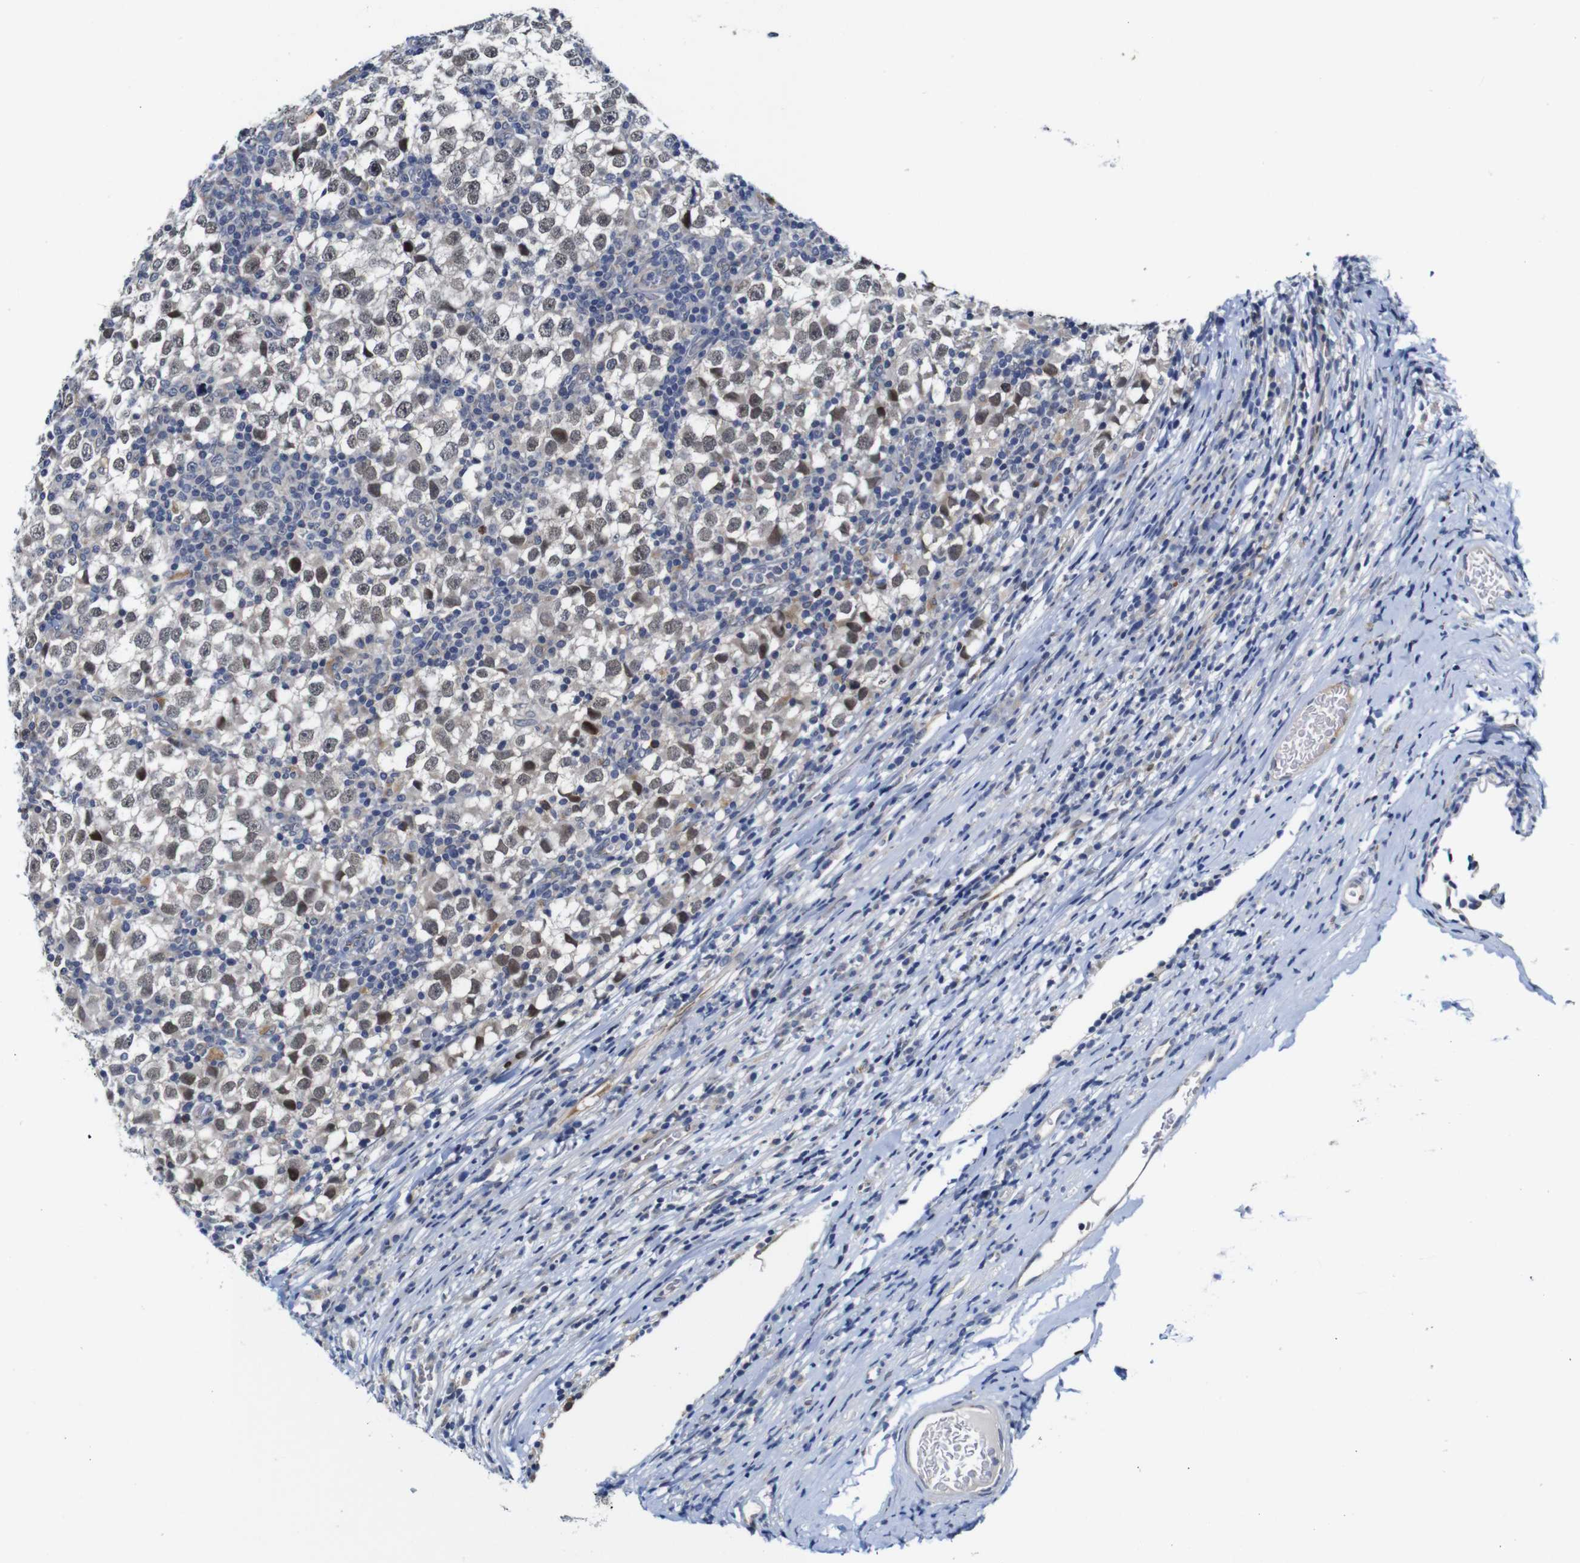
{"staining": {"intensity": "weak", "quantity": ">75%", "location": "nuclear"}, "tissue": "testis cancer", "cell_type": "Tumor cells", "image_type": "cancer", "snomed": [{"axis": "morphology", "description": "Seminoma, NOS"}, {"axis": "topography", "description": "Testis"}], "caption": "This photomicrograph demonstrates immunohistochemistry staining of human seminoma (testis), with low weak nuclear expression in approximately >75% of tumor cells.", "gene": "FURIN", "patient": {"sex": "male", "age": 65}}